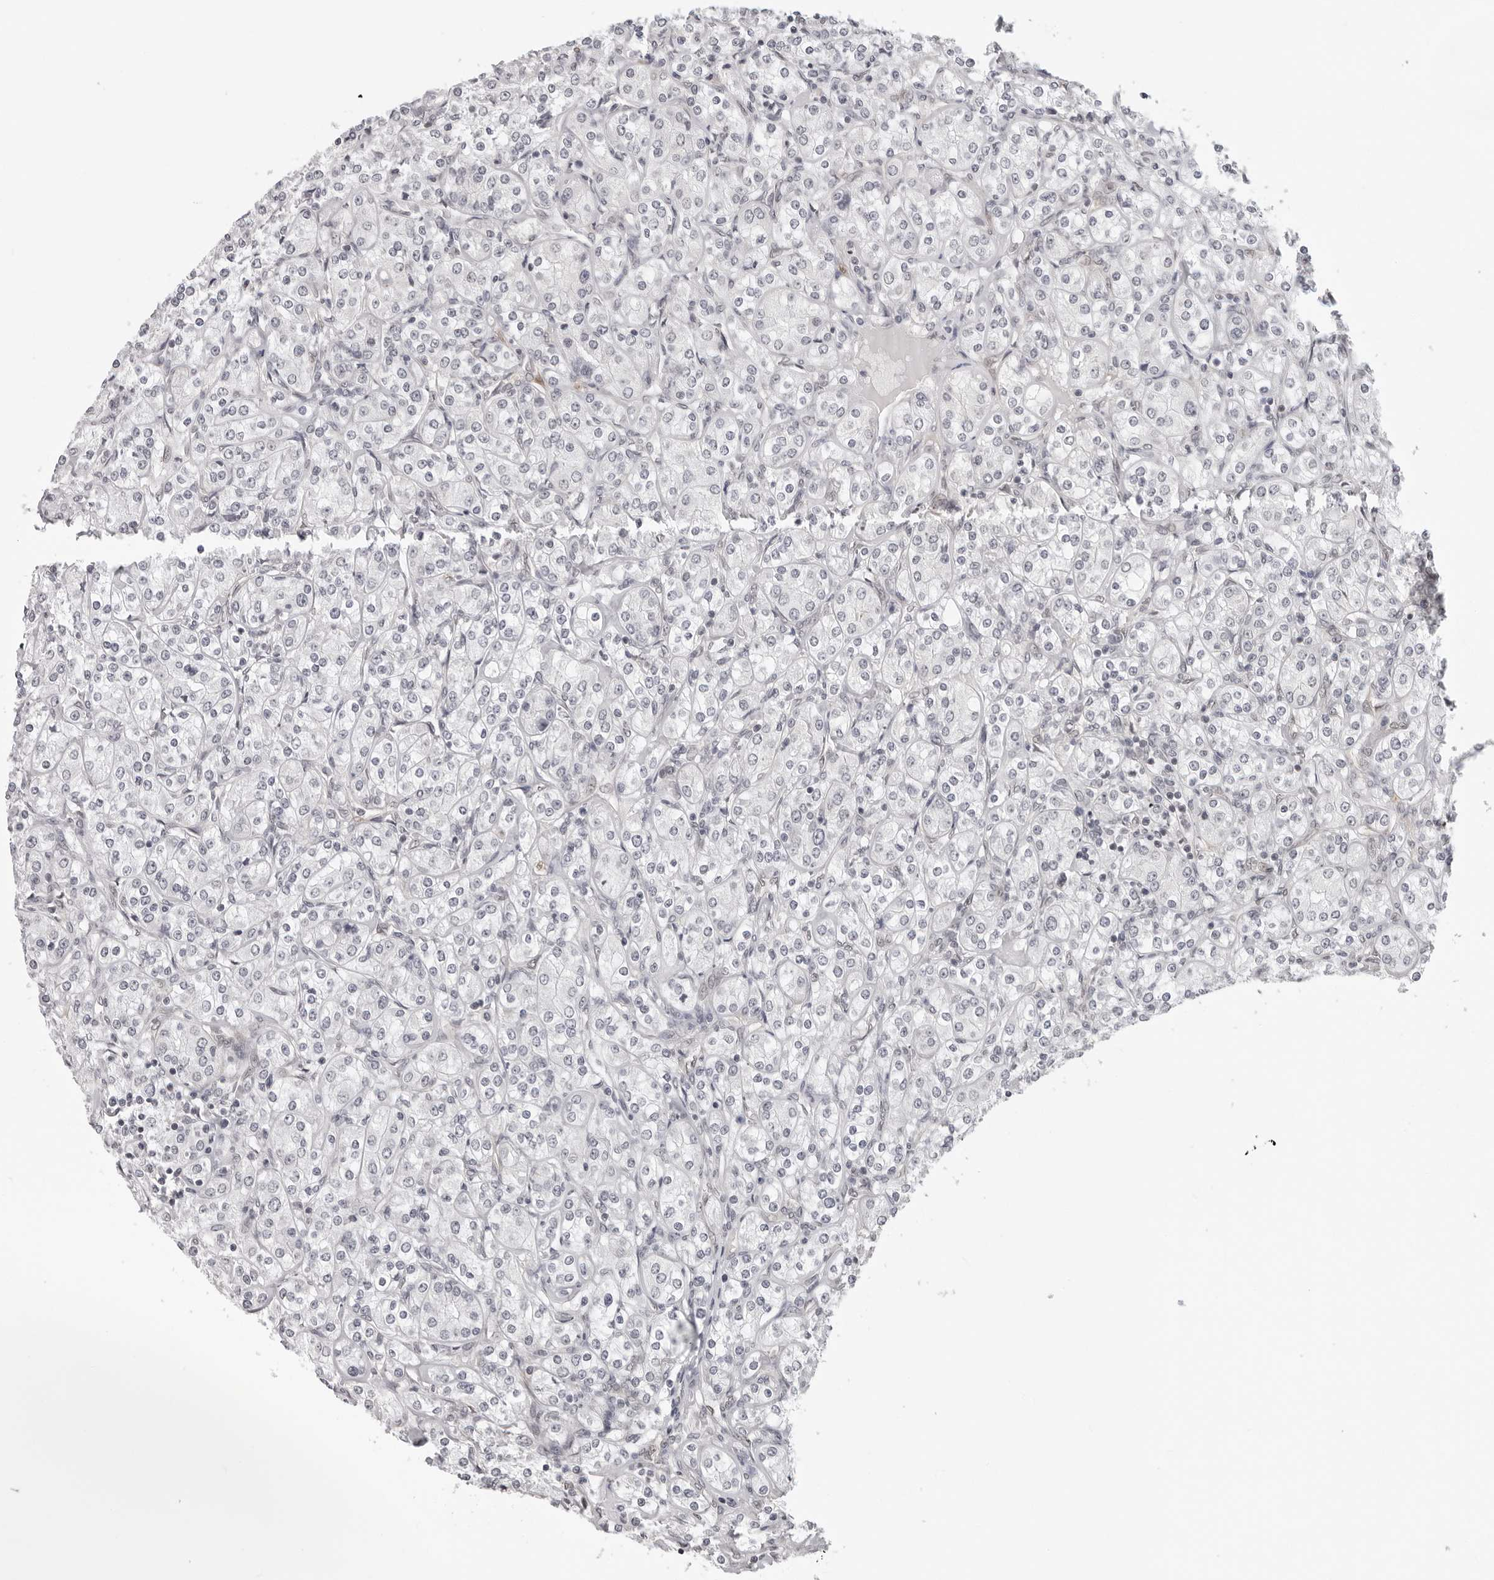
{"staining": {"intensity": "negative", "quantity": "none", "location": "none"}, "tissue": "renal cancer", "cell_type": "Tumor cells", "image_type": "cancer", "snomed": [{"axis": "morphology", "description": "Adenocarcinoma, NOS"}, {"axis": "topography", "description": "Kidney"}], "caption": "Renal cancer (adenocarcinoma) was stained to show a protein in brown. There is no significant positivity in tumor cells.", "gene": "CASP7", "patient": {"sex": "male", "age": 77}}